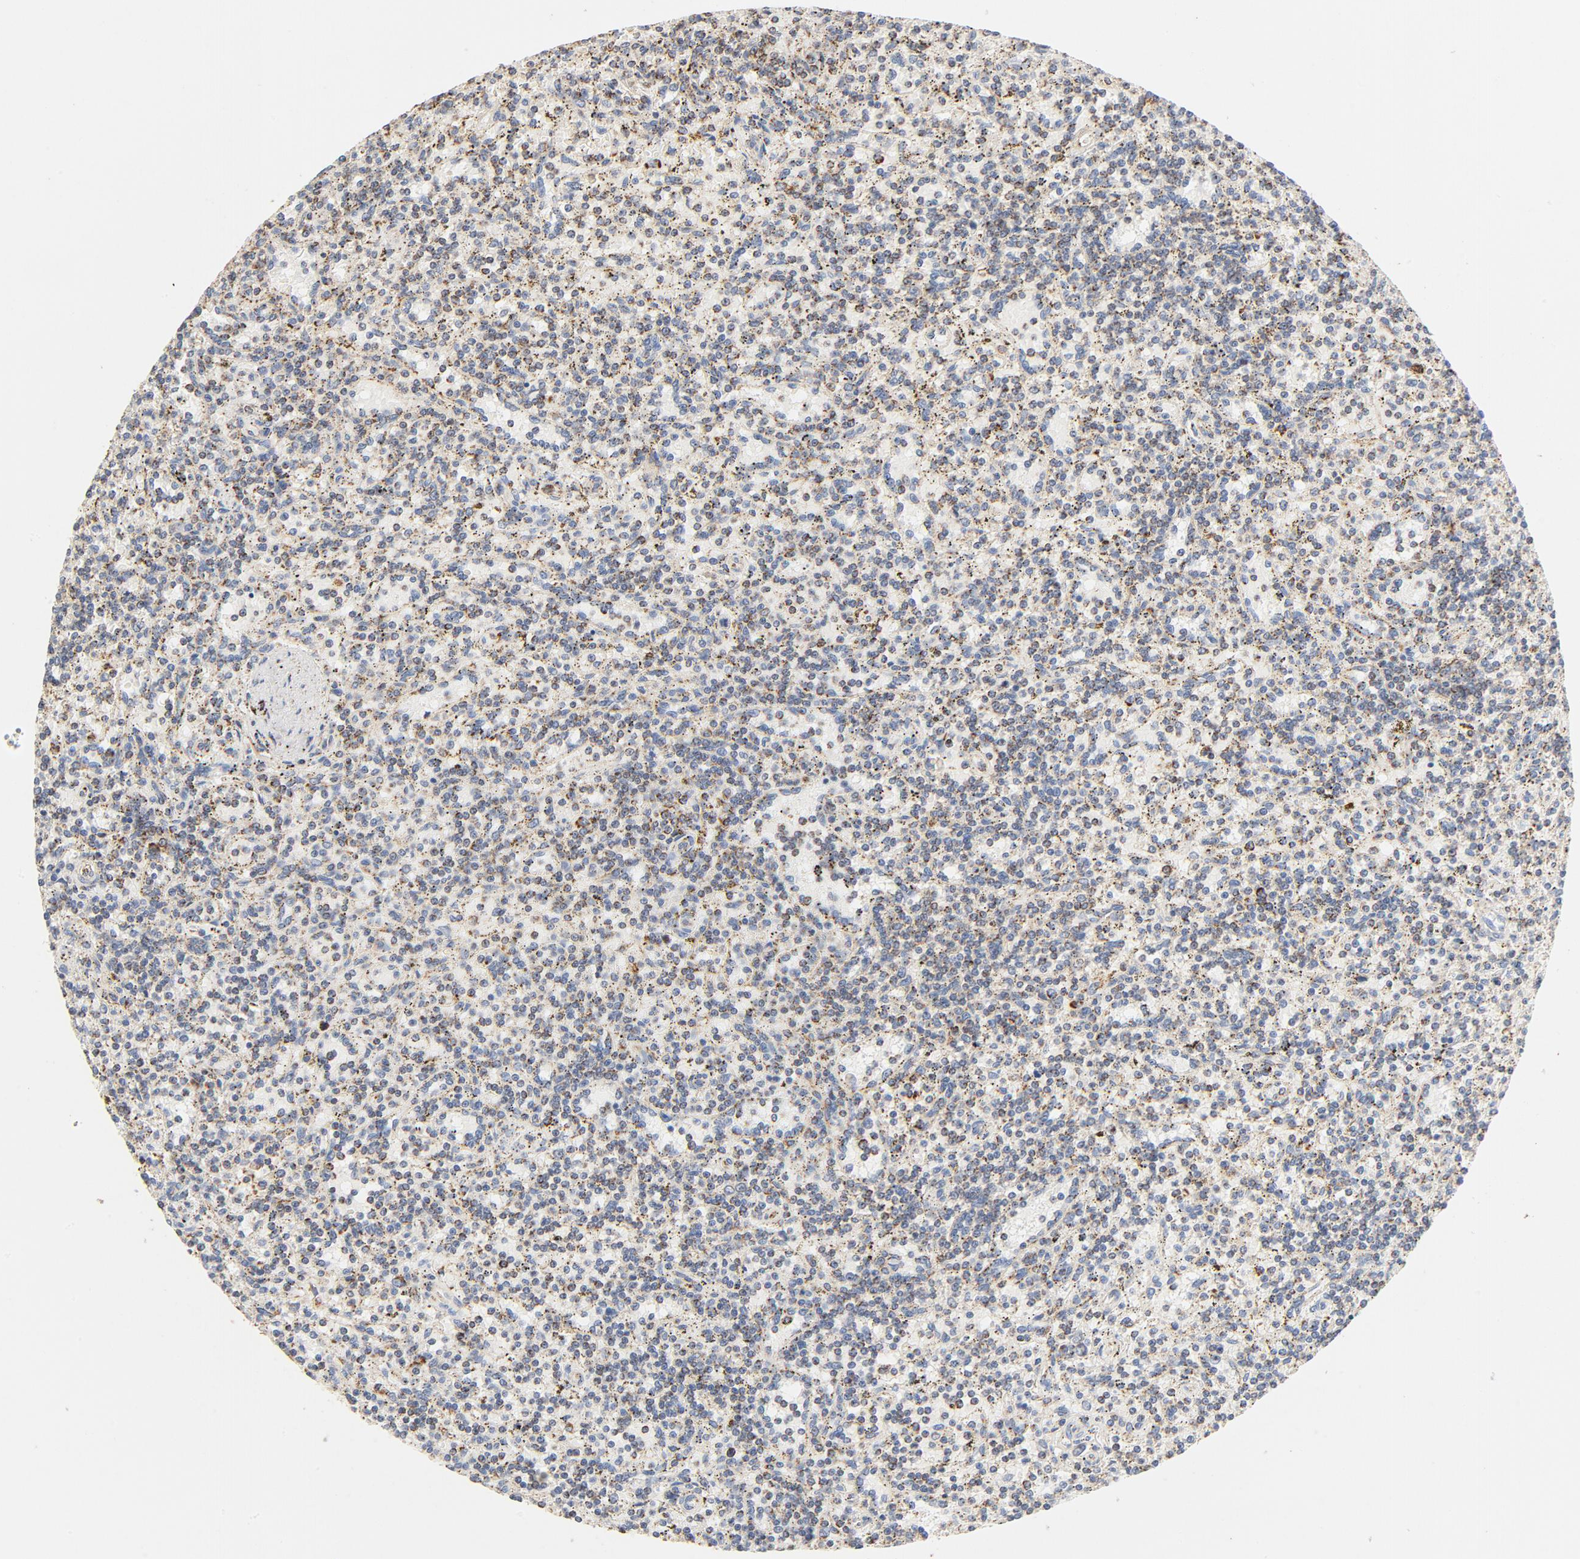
{"staining": {"intensity": "moderate", "quantity": "<25%", "location": "cytoplasmic/membranous"}, "tissue": "lymphoma", "cell_type": "Tumor cells", "image_type": "cancer", "snomed": [{"axis": "morphology", "description": "Malignant lymphoma, non-Hodgkin's type, Low grade"}, {"axis": "topography", "description": "Spleen"}], "caption": "Tumor cells exhibit moderate cytoplasmic/membranous positivity in about <25% of cells in lymphoma.", "gene": "COX4I1", "patient": {"sex": "male", "age": 73}}